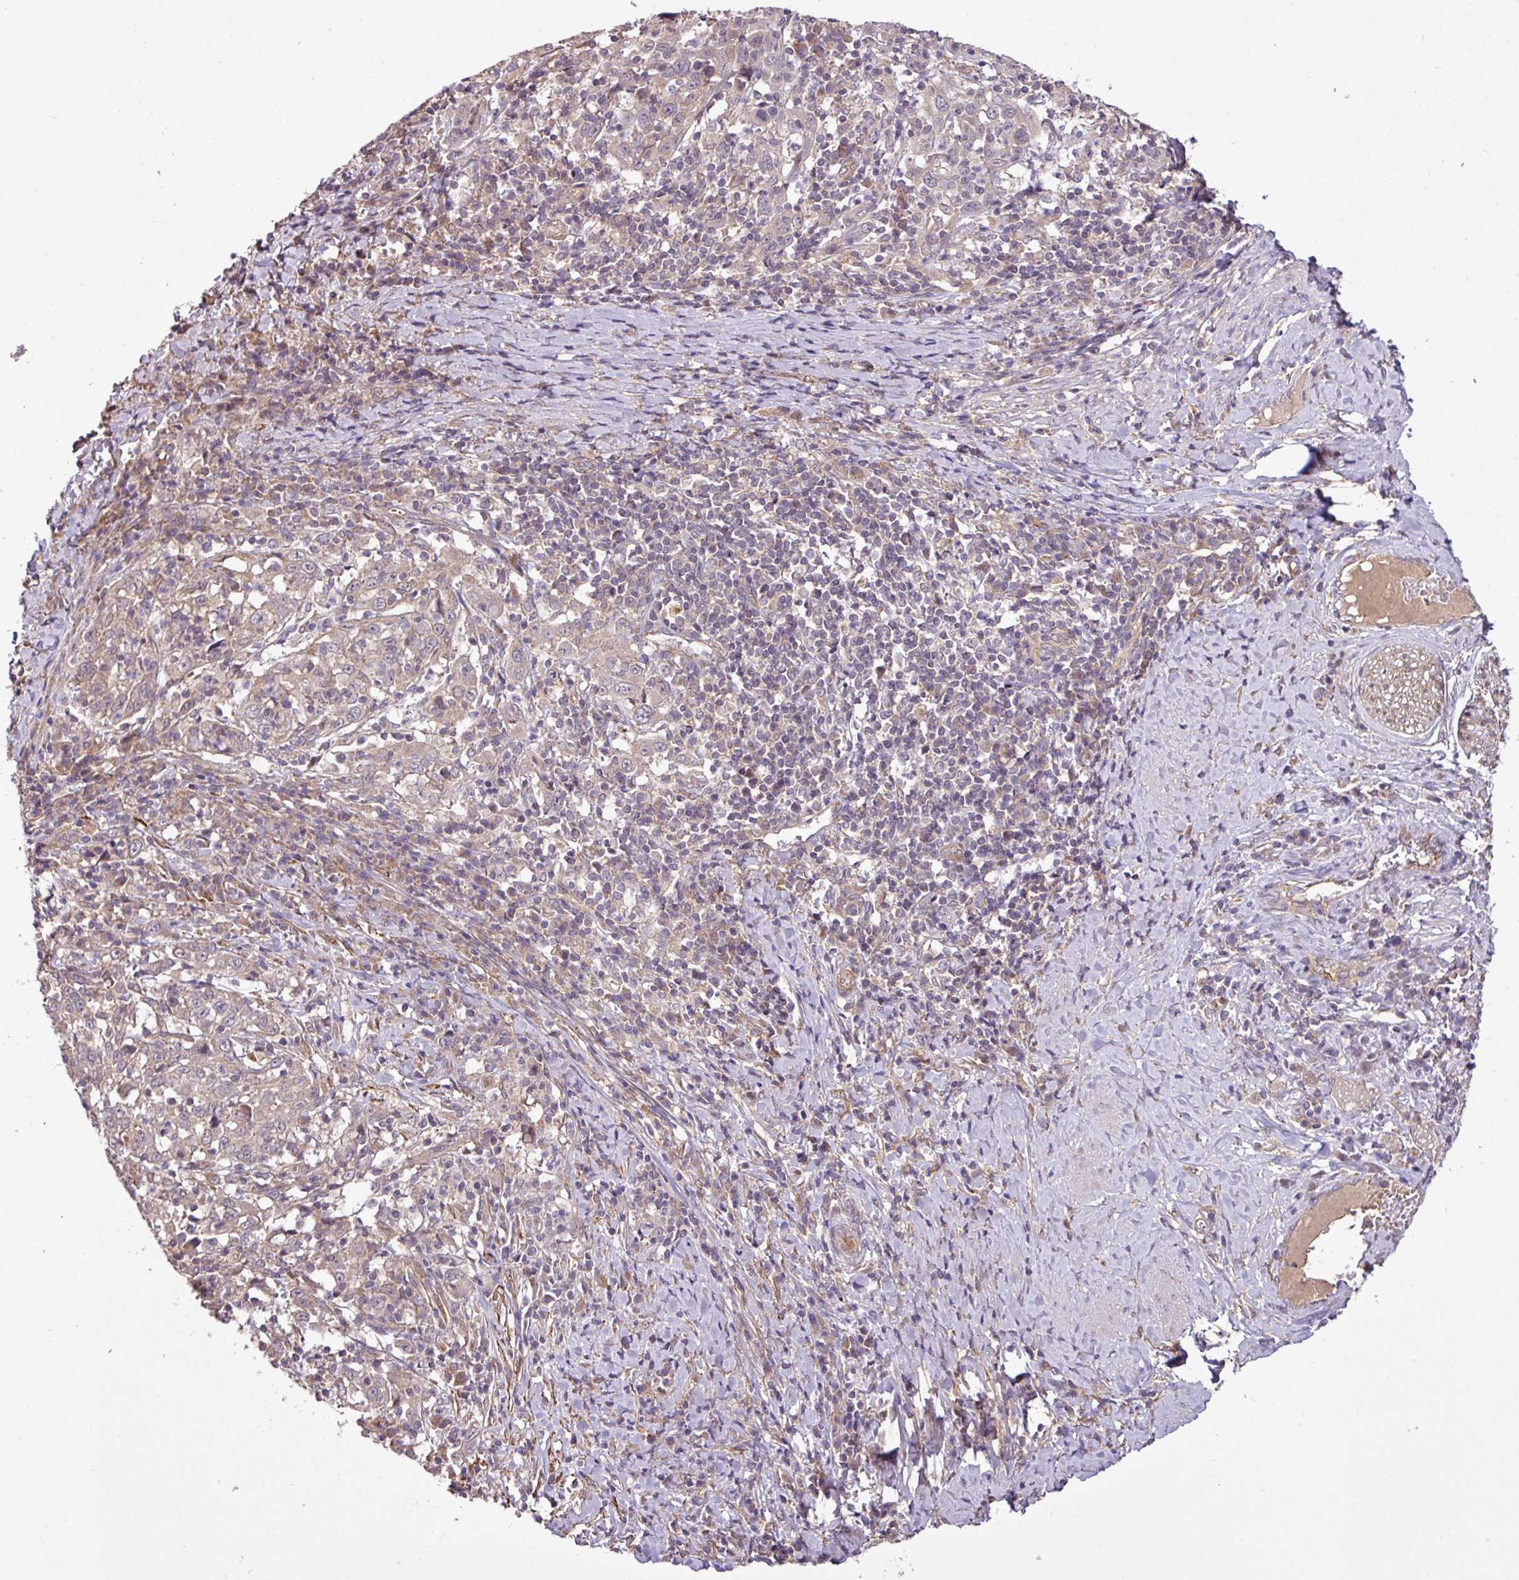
{"staining": {"intensity": "weak", "quantity": ">75%", "location": "cytoplasmic/membranous"}, "tissue": "cervical cancer", "cell_type": "Tumor cells", "image_type": "cancer", "snomed": [{"axis": "morphology", "description": "Squamous cell carcinoma, NOS"}, {"axis": "topography", "description": "Cervix"}], "caption": "Brown immunohistochemical staining in human cervical cancer exhibits weak cytoplasmic/membranous staining in approximately >75% of tumor cells.", "gene": "XIAP", "patient": {"sex": "female", "age": 46}}